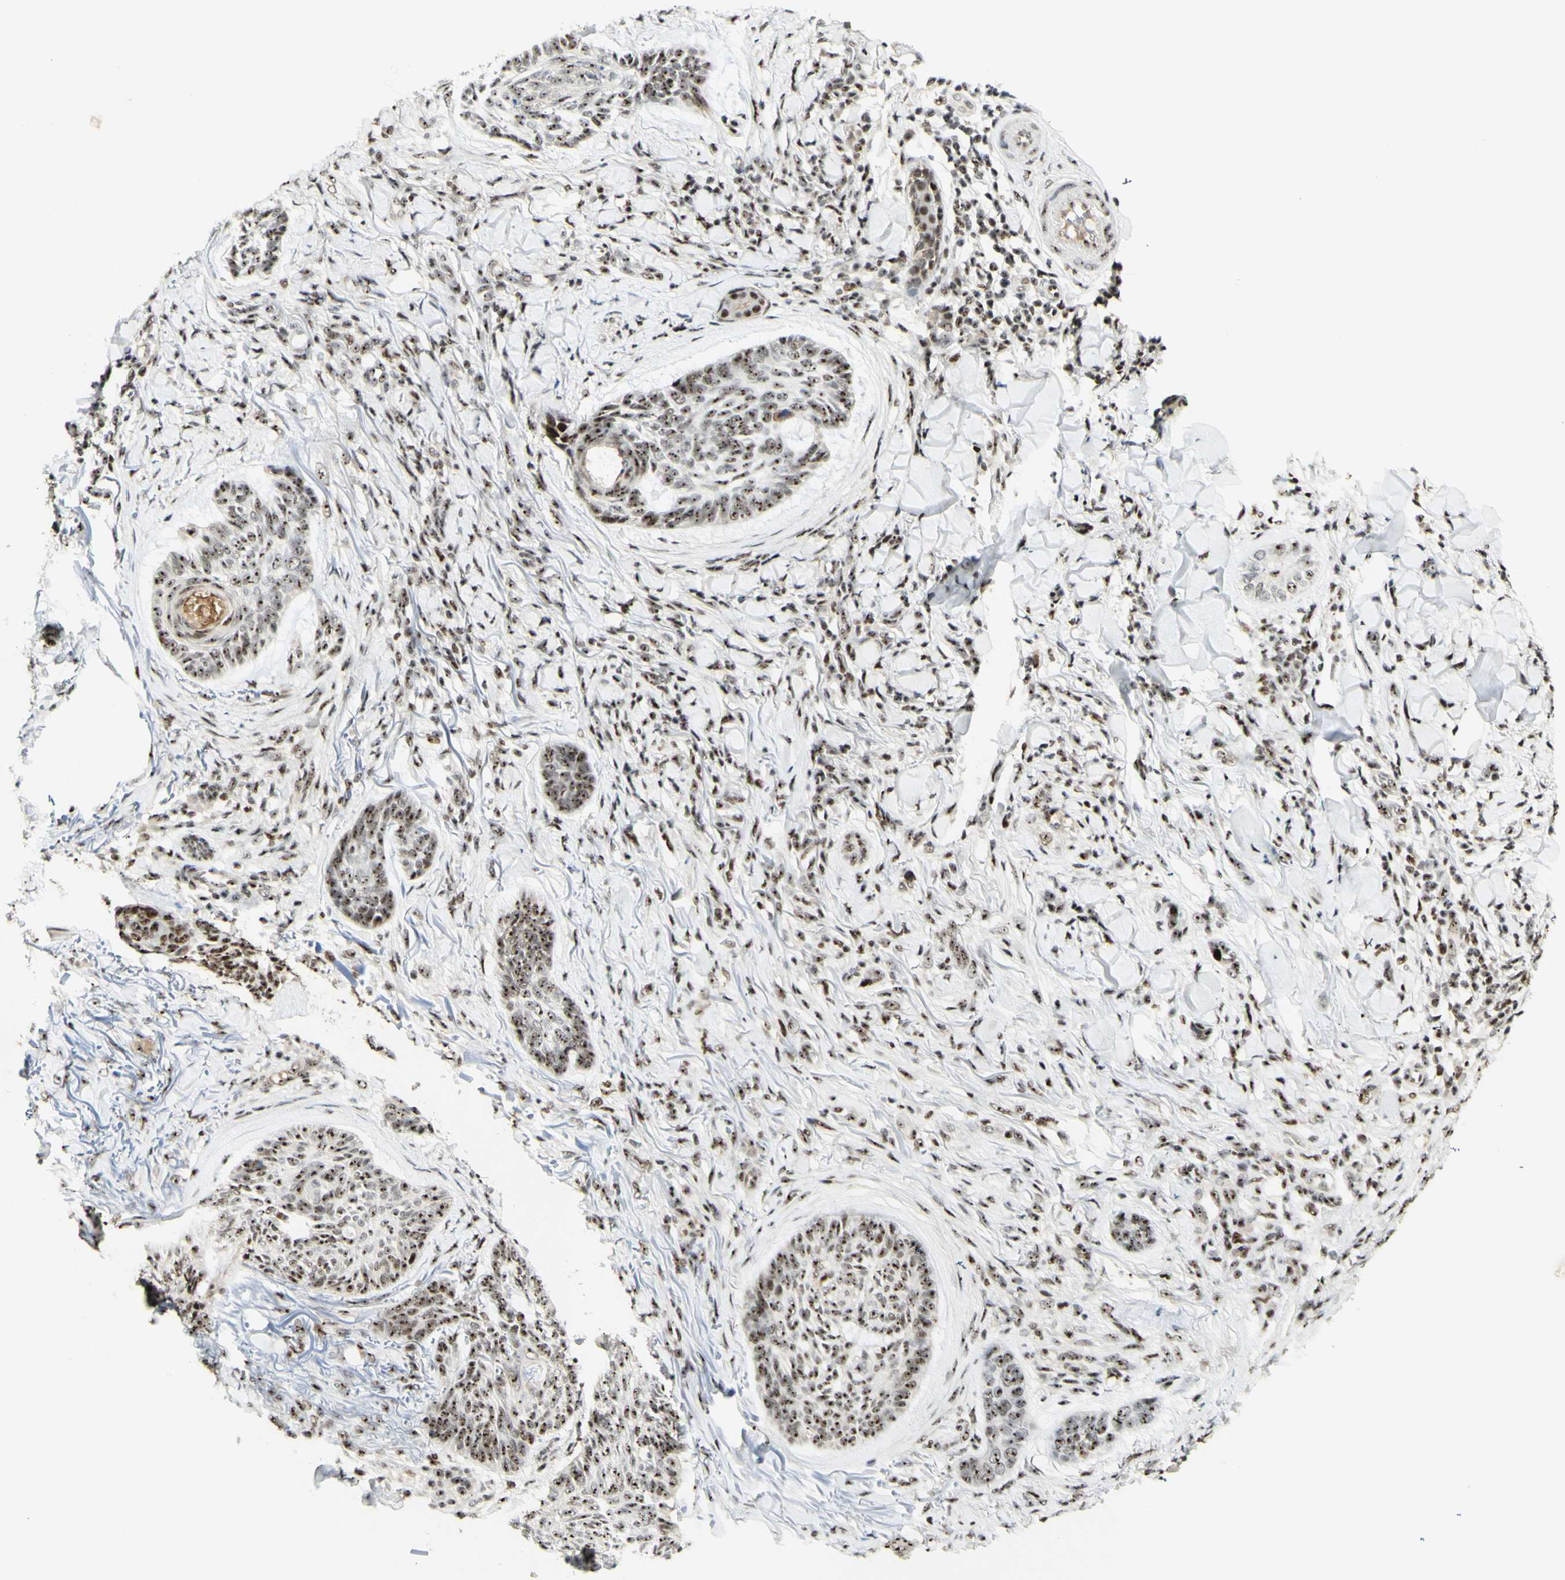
{"staining": {"intensity": "moderate", "quantity": ">75%", "location": "nuclear"}, "tissue": "skin cancer", "cell_type": "Tumor cells", "image_type": "cancer", "snomed": [{"axis": "morphology", "description": "Basal cell carcinoma"}, {"axis": "topography", "description": "Skin"}], "caption": "Human skin basal cell carcinoma stained with a protein marker shows moderate staining in tumor cells.", "gene": "DHX9", "patient": {"sex": "male", "age": 43}}